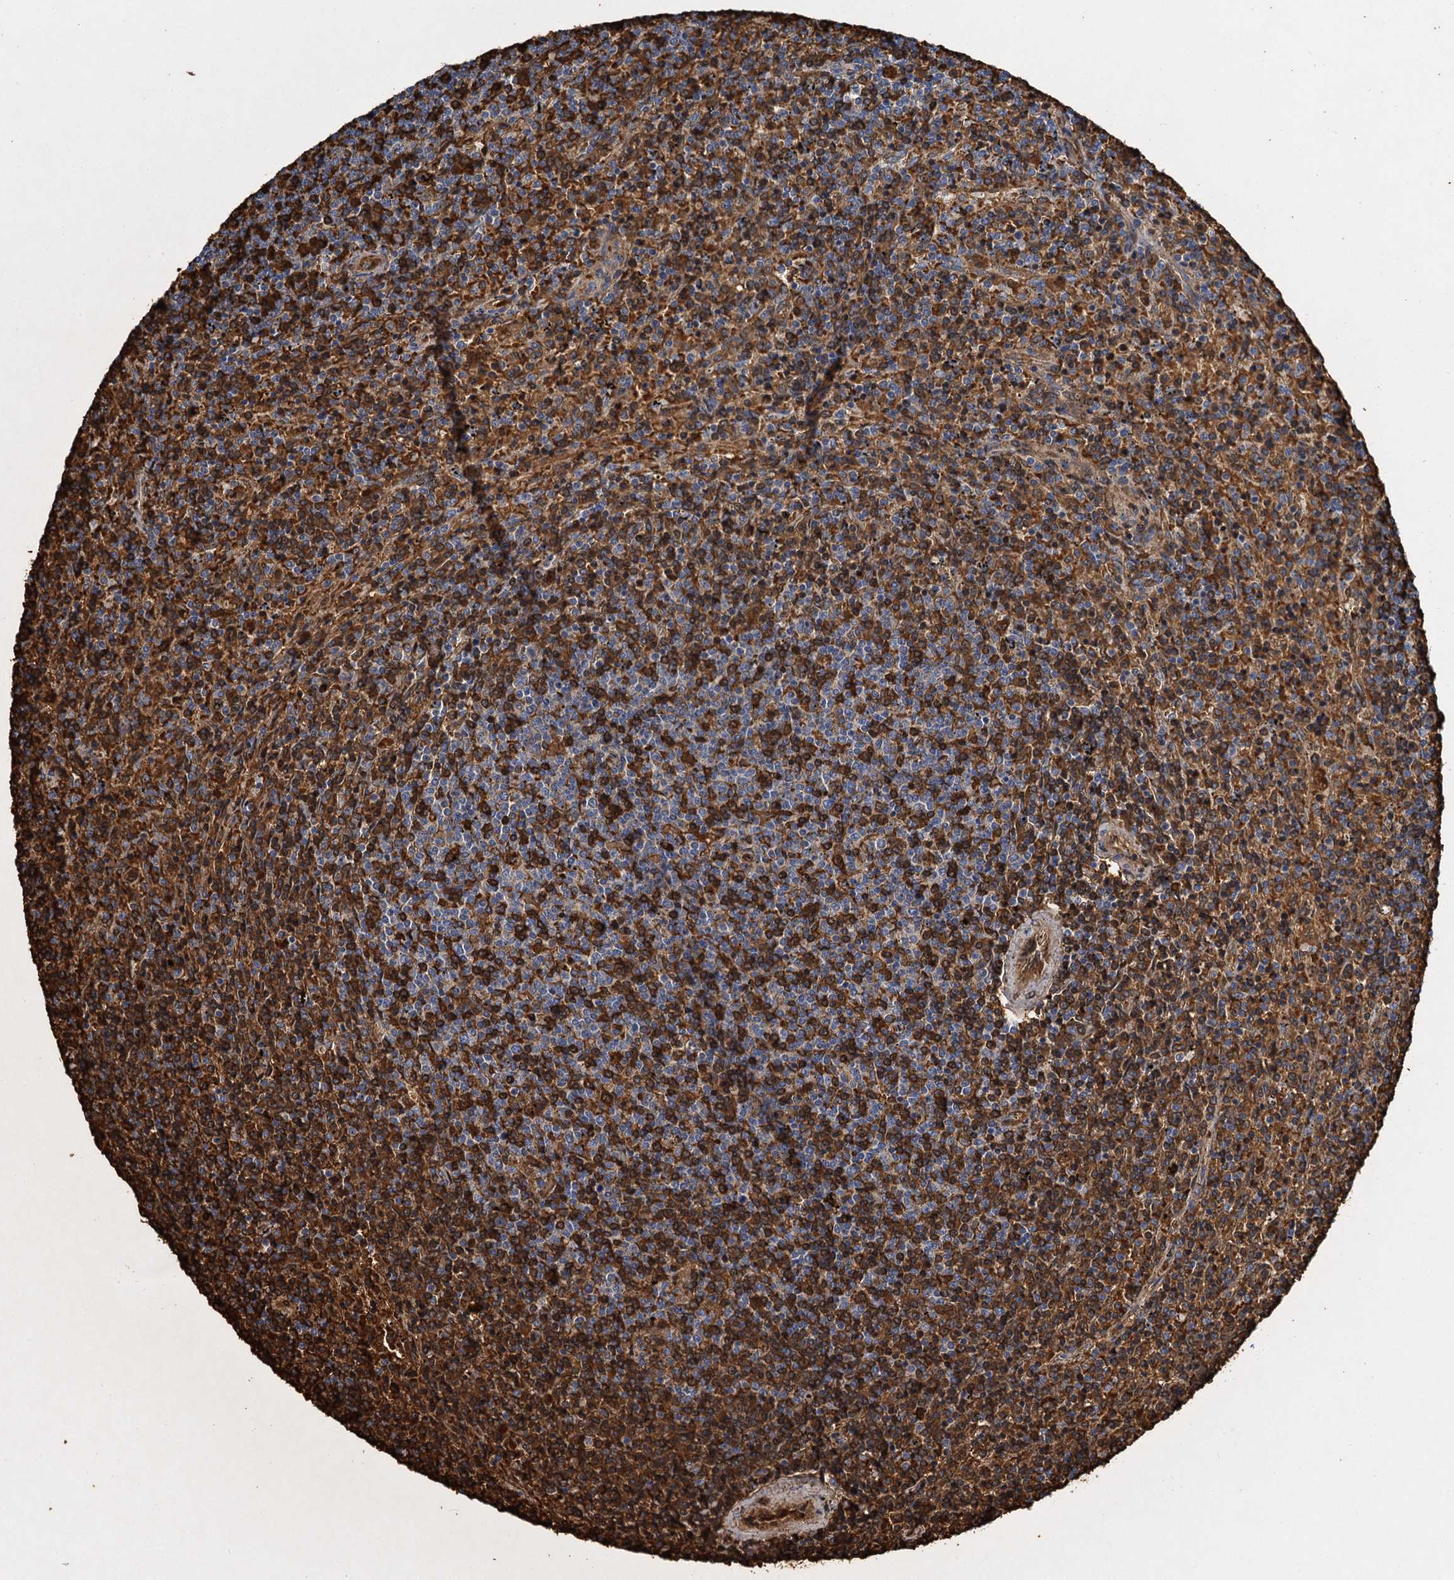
{"staining": {"intensity": "strong", "quantity": "25%-75%", "location": "cytoplasmic/membranous"}, "tissue": "lymphoma", "cell_type": "Tumor cells", "image_type": "cancer", "snomed": [{"axis": "morphology", "description": "Malignant lymphoma, non-Hodgkin's type, Low grade"}, {"axis": "topography", "description": "Spleen"}], "caption": "Lymphoma tissue reveals strong cytoplasmic/membranous positivity in about 25%-75% of tumor cells", "gene": "BCS1L", "patient": {"sex": "female", "age": 50}}